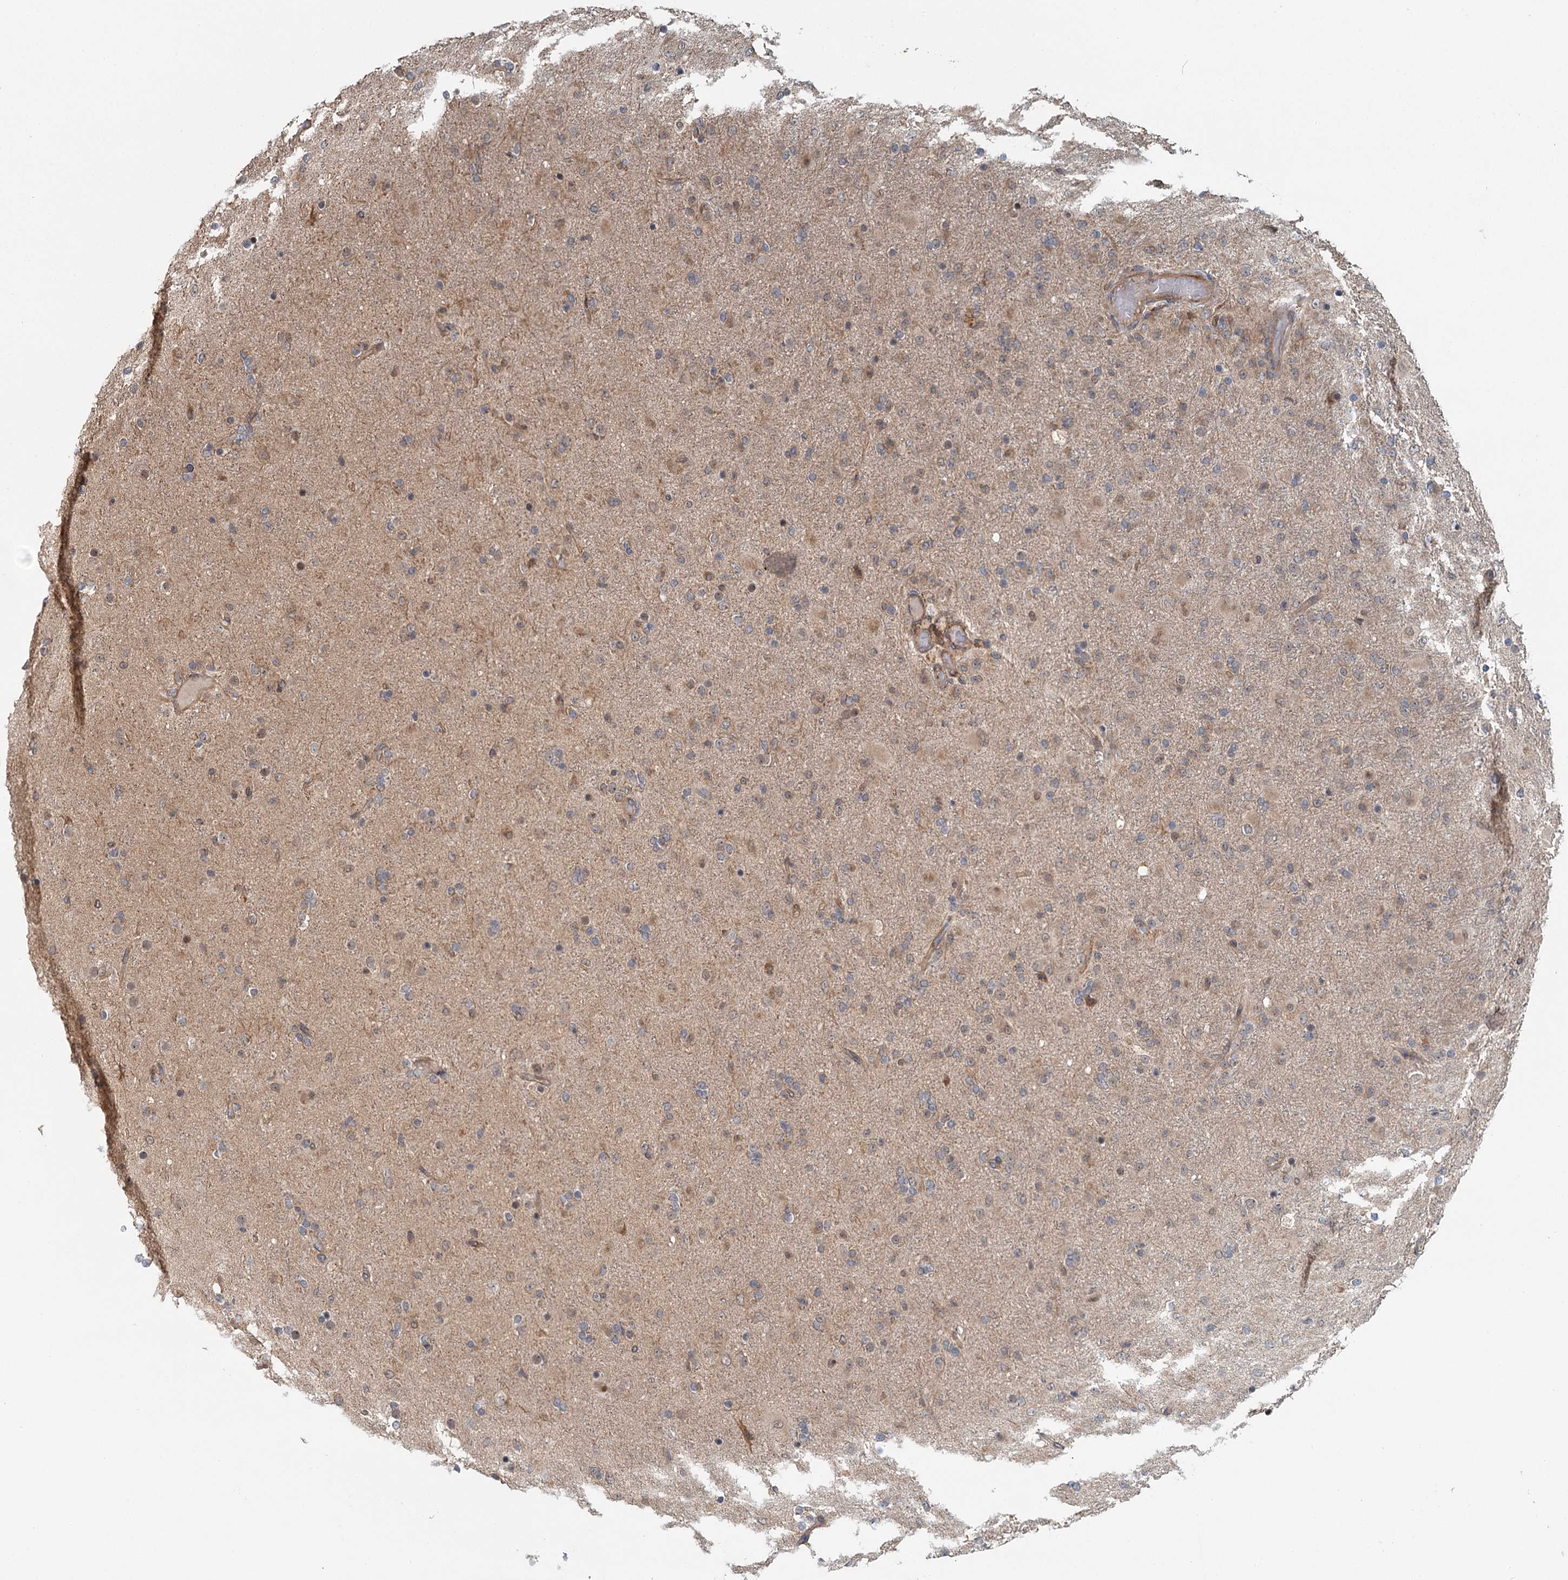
{"staining": {"intensity": "weak", "quantity": "<25%", "location": "cytoplasmic/membranous"}, "tissue": "glioma", "cell_type": "Tumor cells", "image_type": "cancer", "snomed": [{"axis": "morphology", "description": "Glioma, malignant, Low grade"}, {"axis": "topography", "description": "Brain"}], "caption": "Tumor cells are negative for protein expression in human glioma. (IHC, brightfield microscopy, high magnification).", "gene": "ZNF527", "patient": {"sex": "male", "age": 65}}